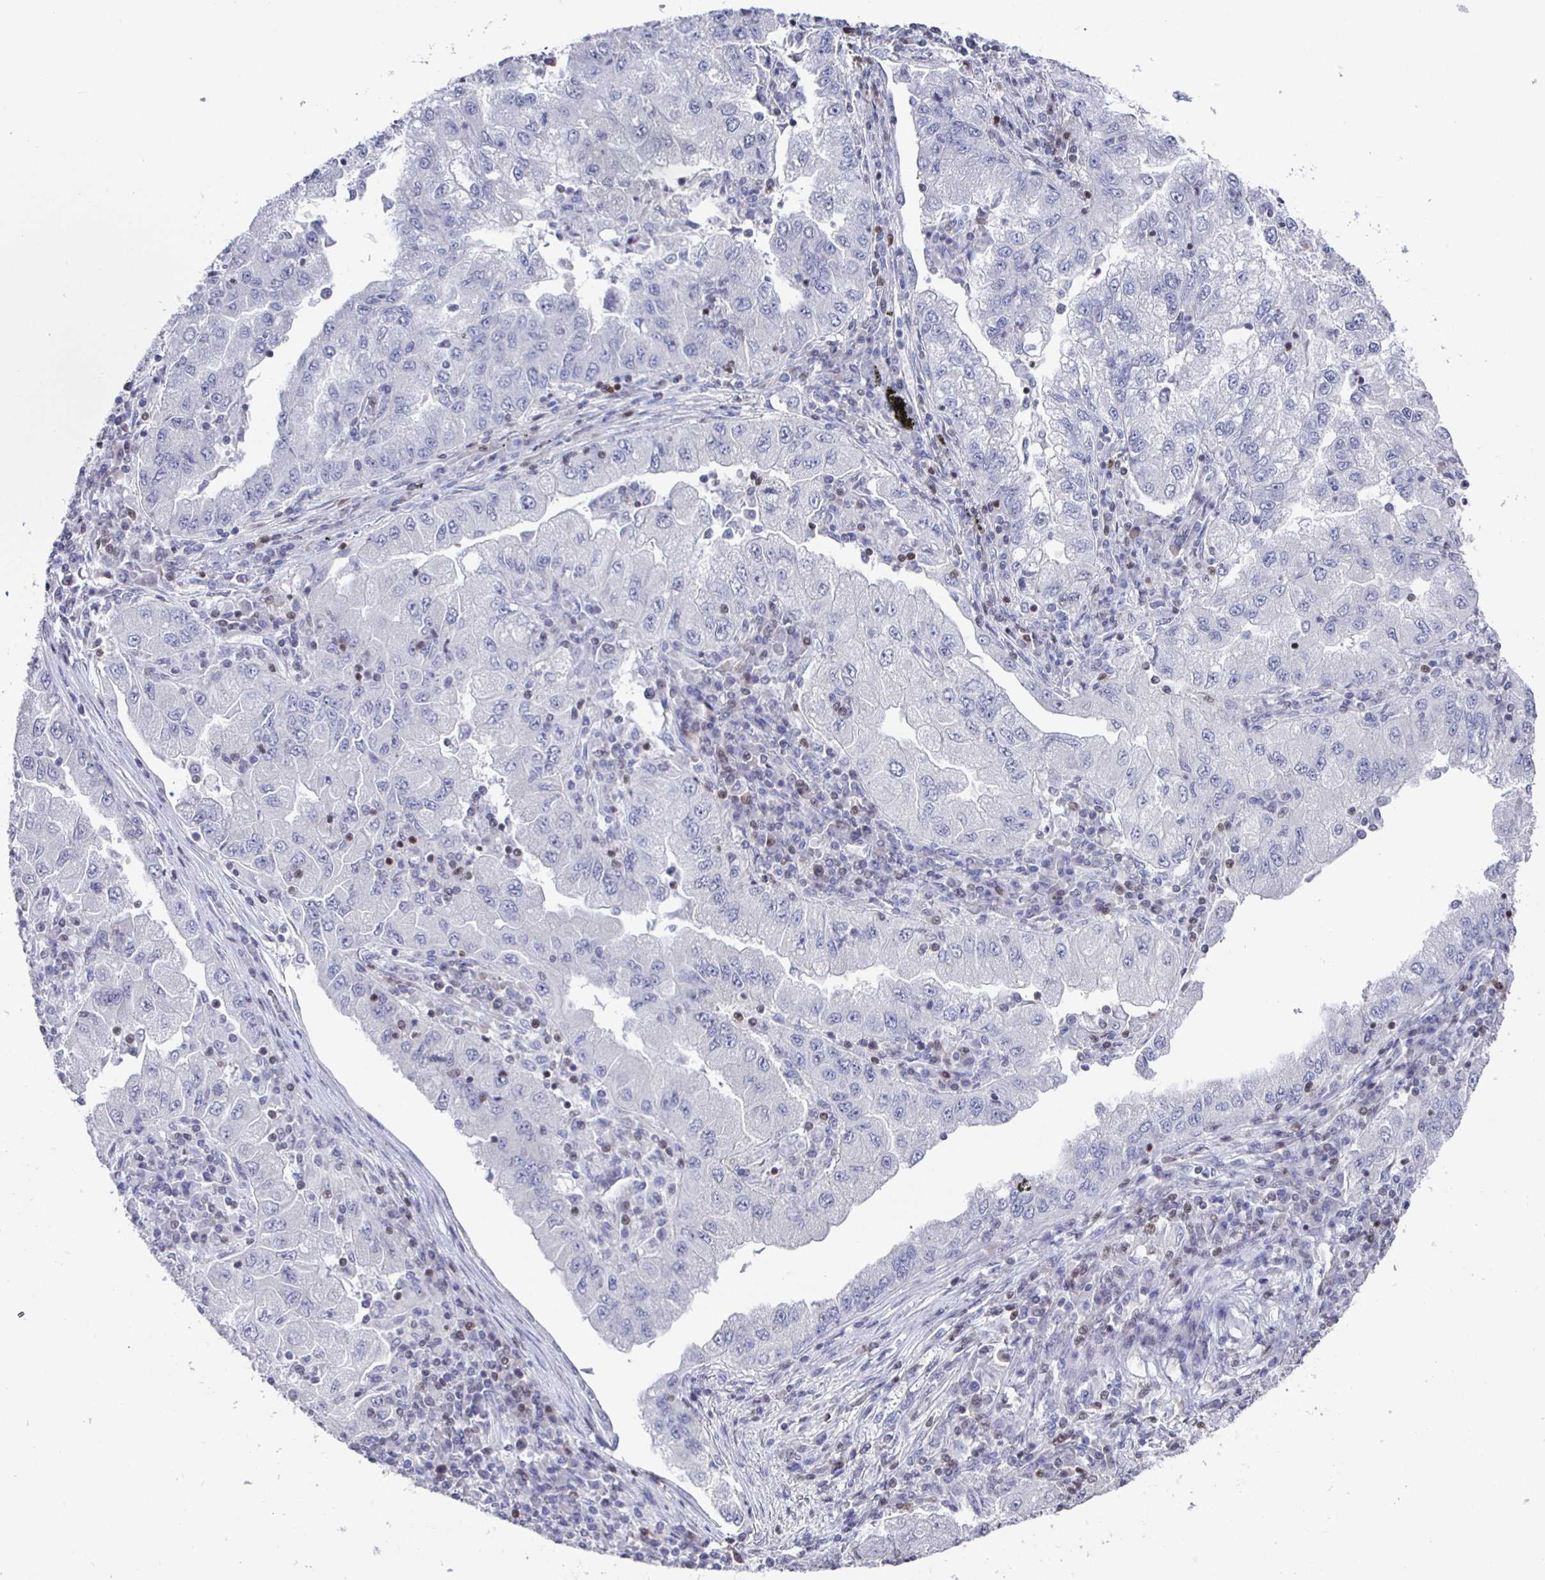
{"staining": {"intensity": "negative", "quantity": "none", "location": "none"}, "tissue": "lung cancer", "cell_type": "Tumor cells", "image_type": "cancer", "snomed": [{"axis": "morphology", "description": "Adenocarcinoma, NOS"}, {"axis": "morphology", "description": "Adenocarcinoma primary or metastatic"}, {"axis": "topography", "description": "Lung"}], "caption": "Tumor cells show no significant positivity in lung adenocarcinoma primary or metastatic. Nuclei are stained in blue.", "gene": "RUNX2", "patient": {"sex": "male", "age": 74}}